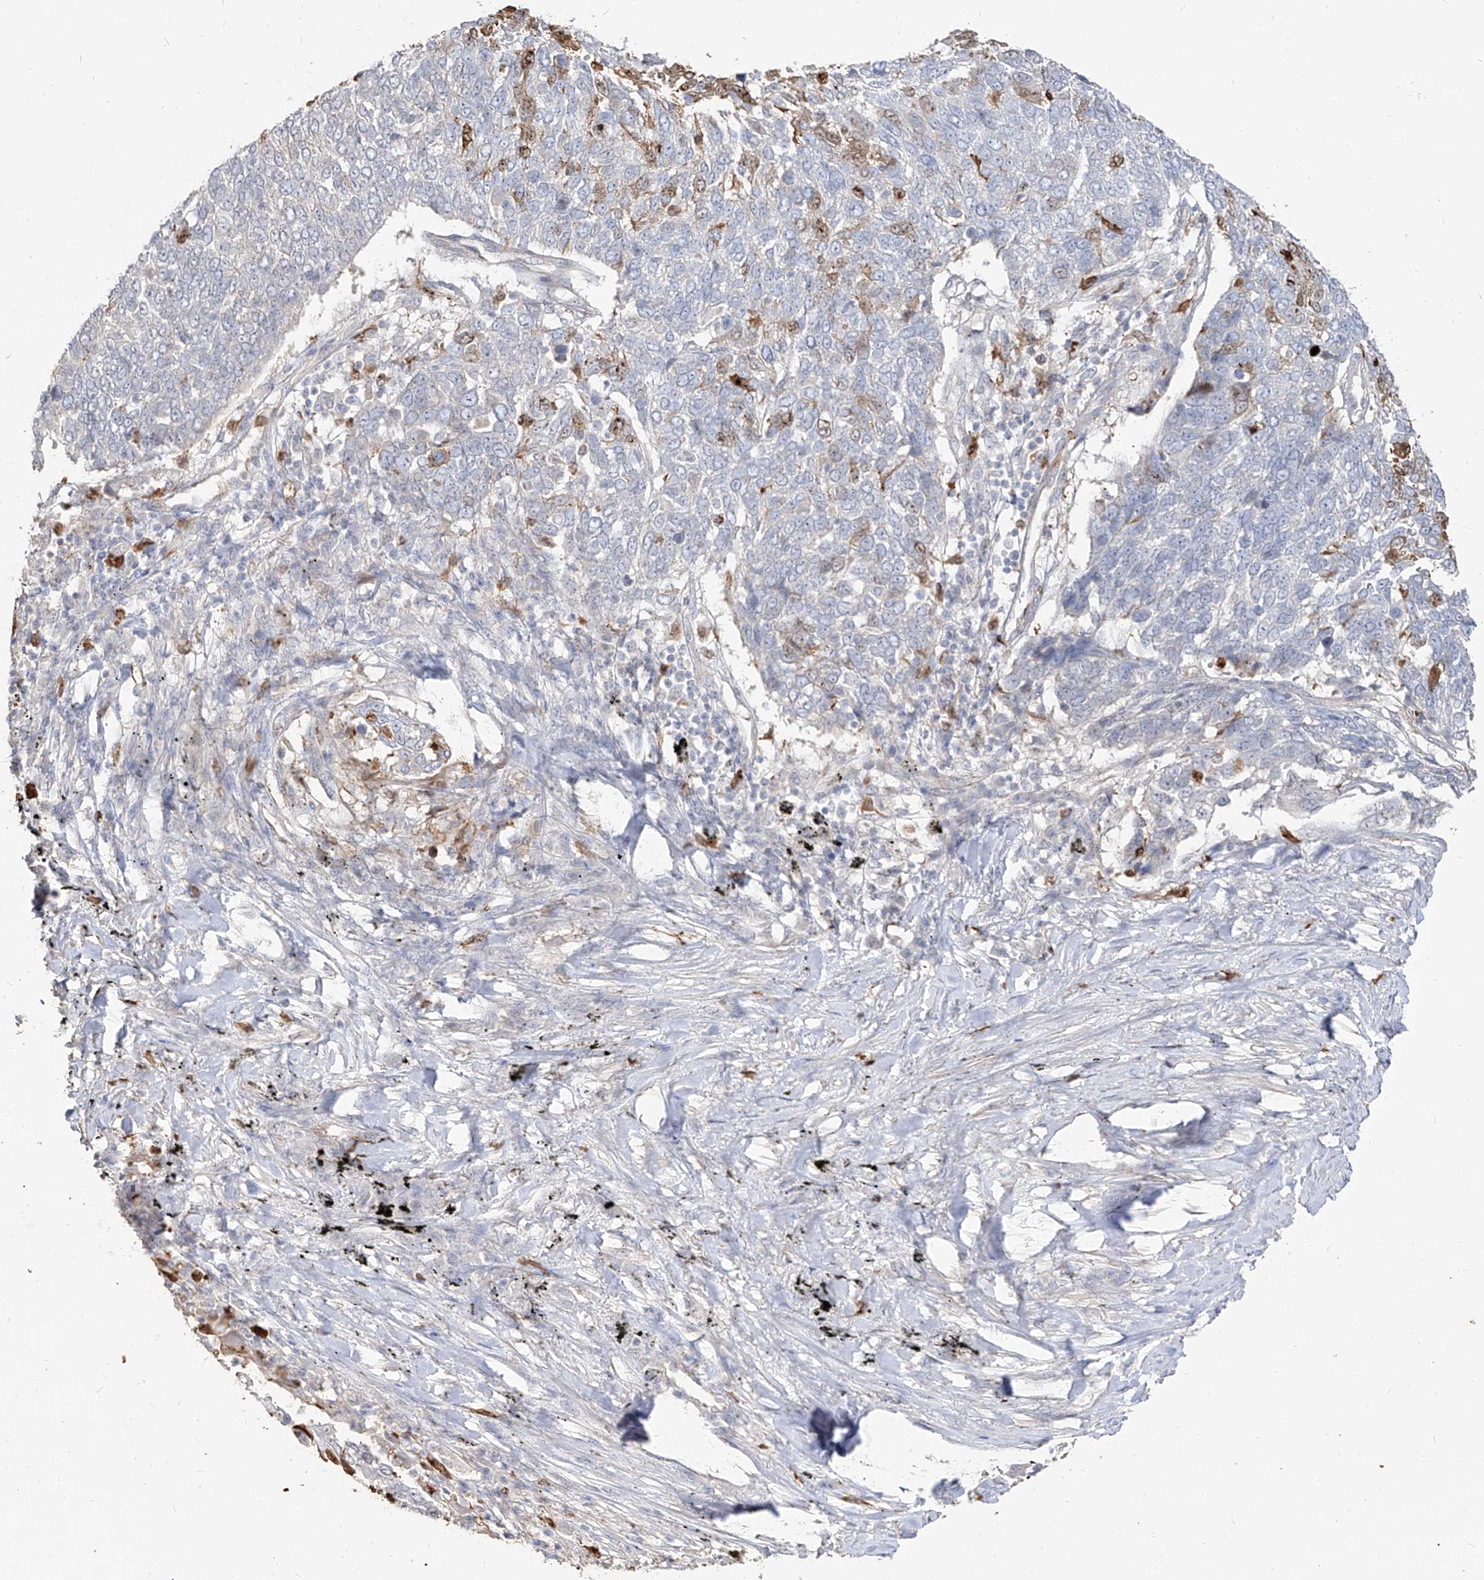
{"staining": {"intensity": "moderate", "quantity": "<25%", "location": "cytoplasmic/membranous,nuclear"}, "tissue": "lung cancer", "cell_type": "Tumor cells", "image_type": "cancer", "snomed": [{"axis": "morphology", "description": "Squamous cell carcinoma, NOS"}, {"axis": "topography", "description": "Lung"}], "caption": "There is low levels of moderate cytoplasmic/membranous and nuclear positivity in tumor cells of lung squamous cell carcinoma, as demonstrated by immunohistochemical staining (brown color).", "gene": "ZNF227", "patient": {"sex": "male", "age": 66}}